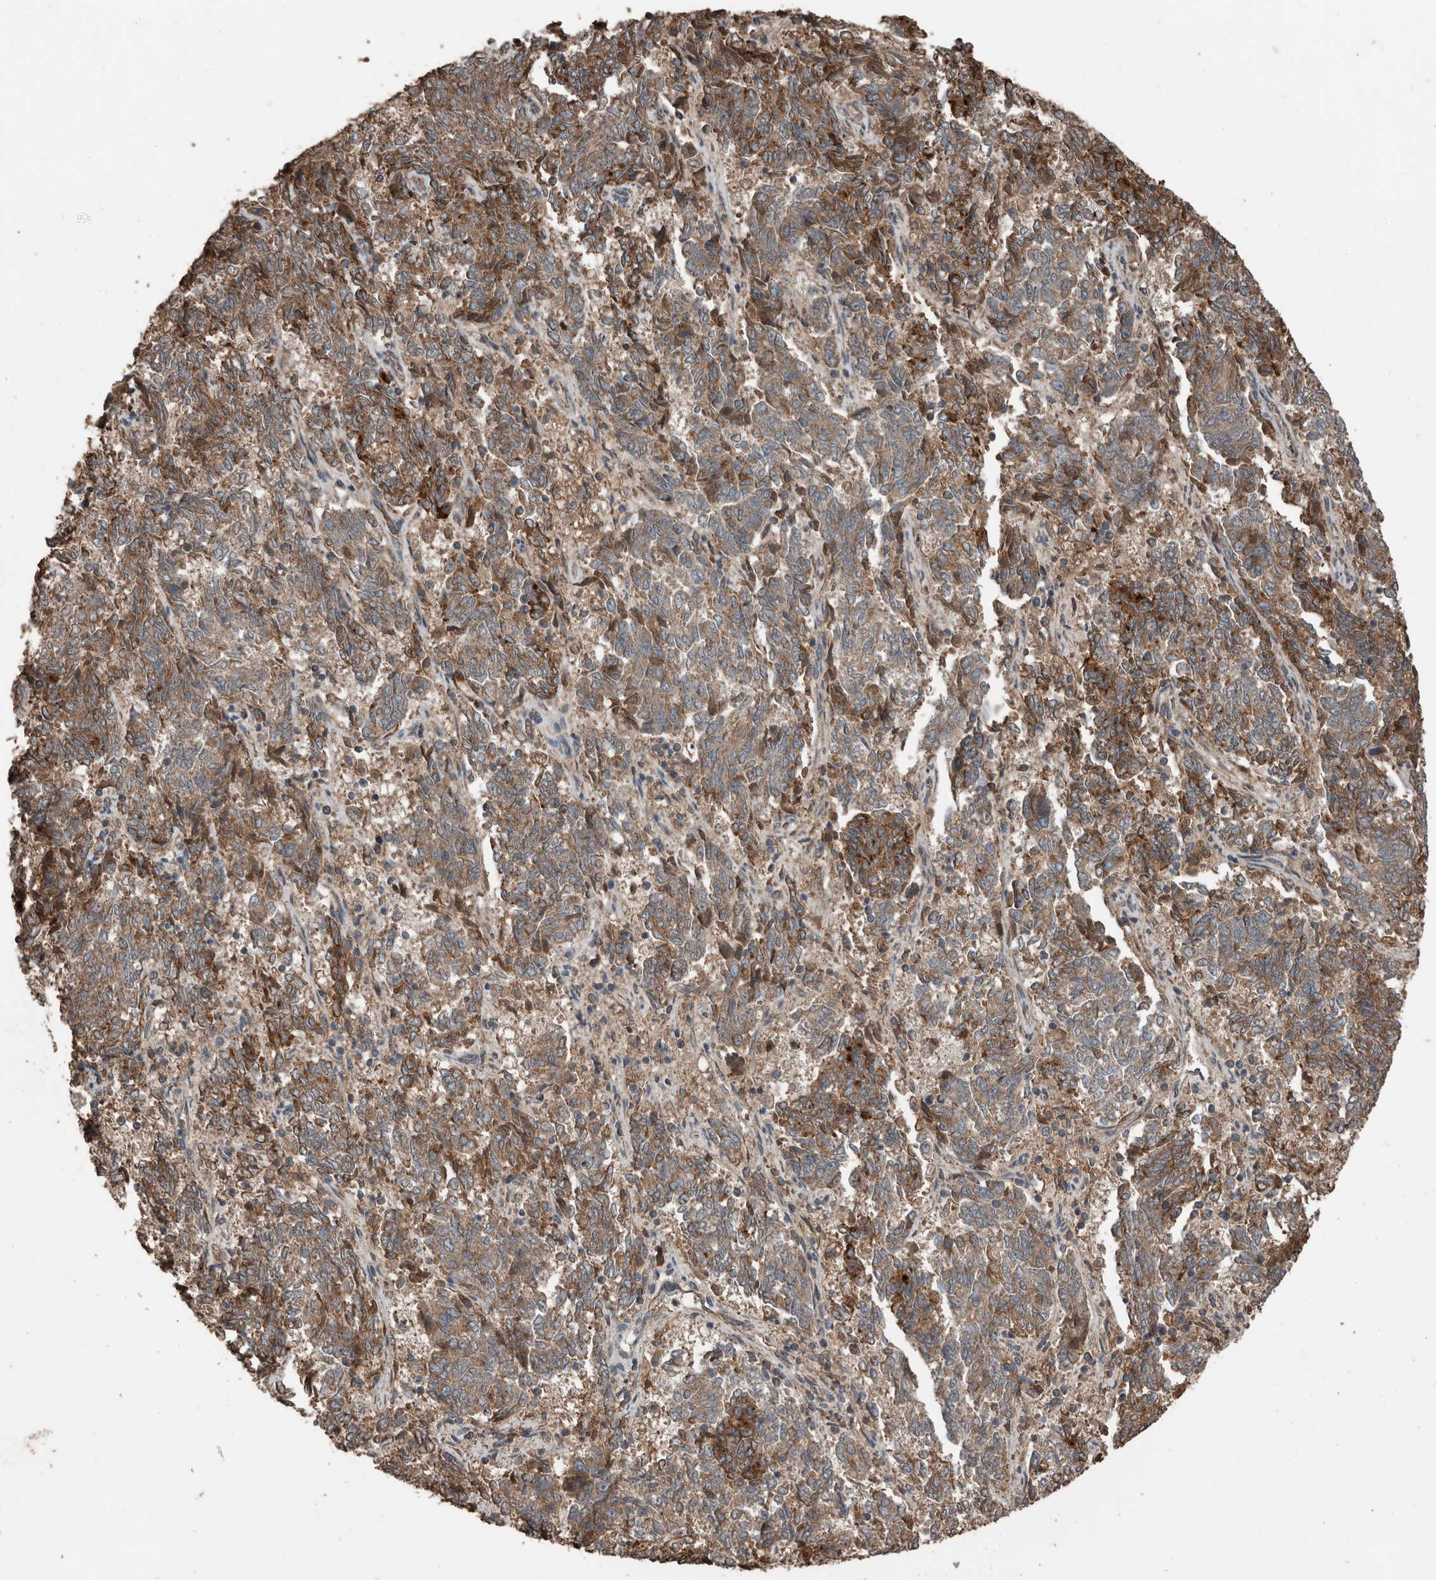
{"staining": {"intensity": "moderate", "quantity": ">75%", "location": "cytoplasmic/membranous"}, "tissue": "endometrial cancer", "cell_type": "Tumor cells", "image_type": "cancer", "snomed": [{"axis": "morphology", "description": "Adenocarcinoma, NOS"}, {"axis": "topography", "description": "Endometrium"}], "caption": "Immunohistochemistry of human endometrial cancer (adenocarcinoma) exhibits medium levels of moderate cytoplasmic/membranous positivity in approximately >75% of tumor cells. Ihc stains the protein in brown and the nuclei are stained blue.", "gene": "RNF207", "patient": {"sex": "female", "age": 80}}